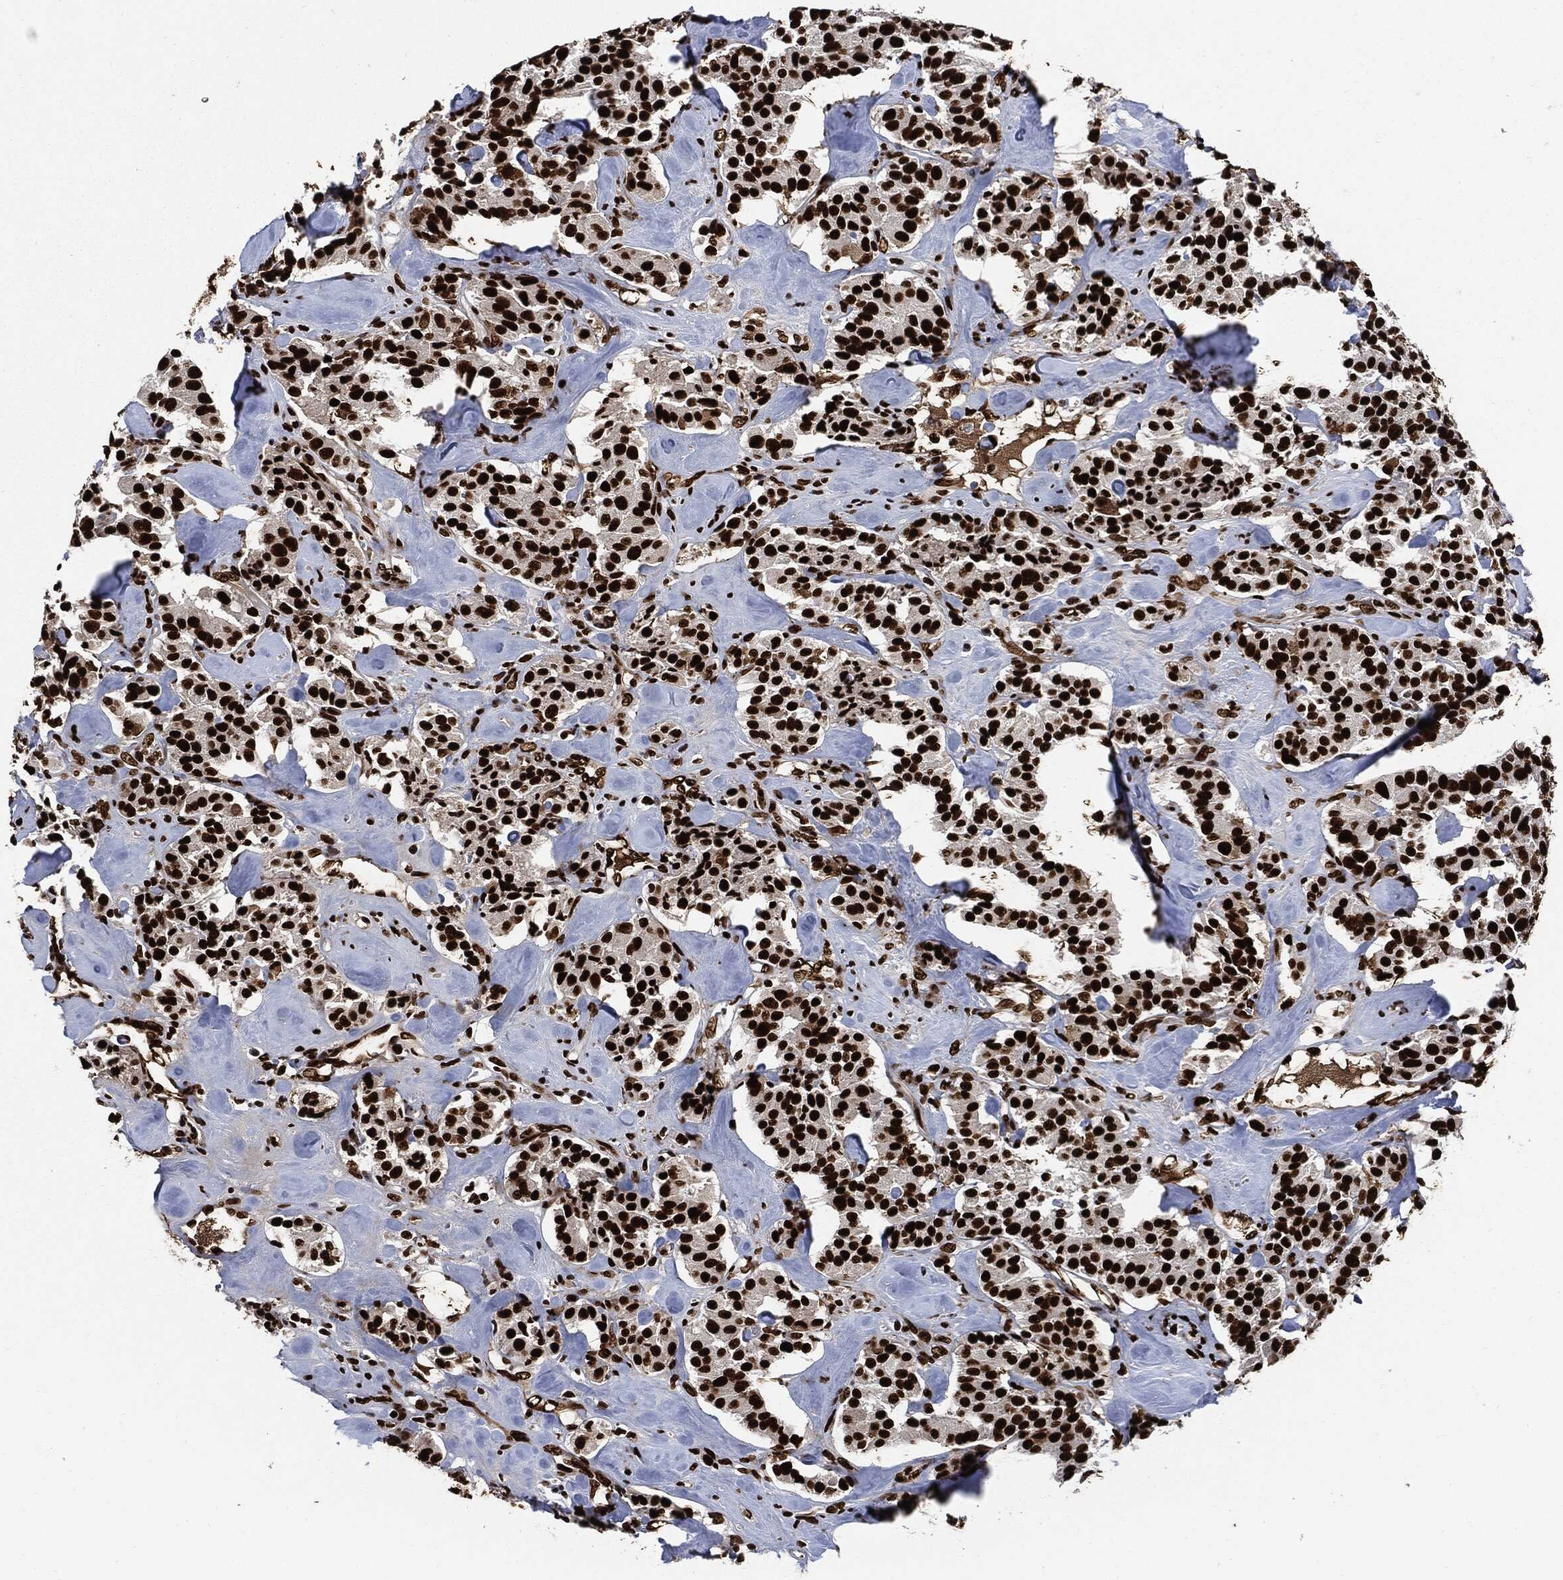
{"staining": {"intensity": "strong", "quantity": ">75%", "location": "nuclear"}, "tissue": "carcinoid", "cell_type": "Tumor cells", "image_type": "cancer", "snomed": [{"axis": "morphology", "description": "Carcinoid, malignant, NOS"}, {"axis": "topography", "description": "Pancreas"}], "caption": "IHC (DAB (3,3'-diaminobenzidine)) staining of malignant carcinoid demonstrates strong nuclear protein positivity in about >75% of tumor cells.", "gene": "RECQL", "patient": {"sex": "male", "age": 41}}